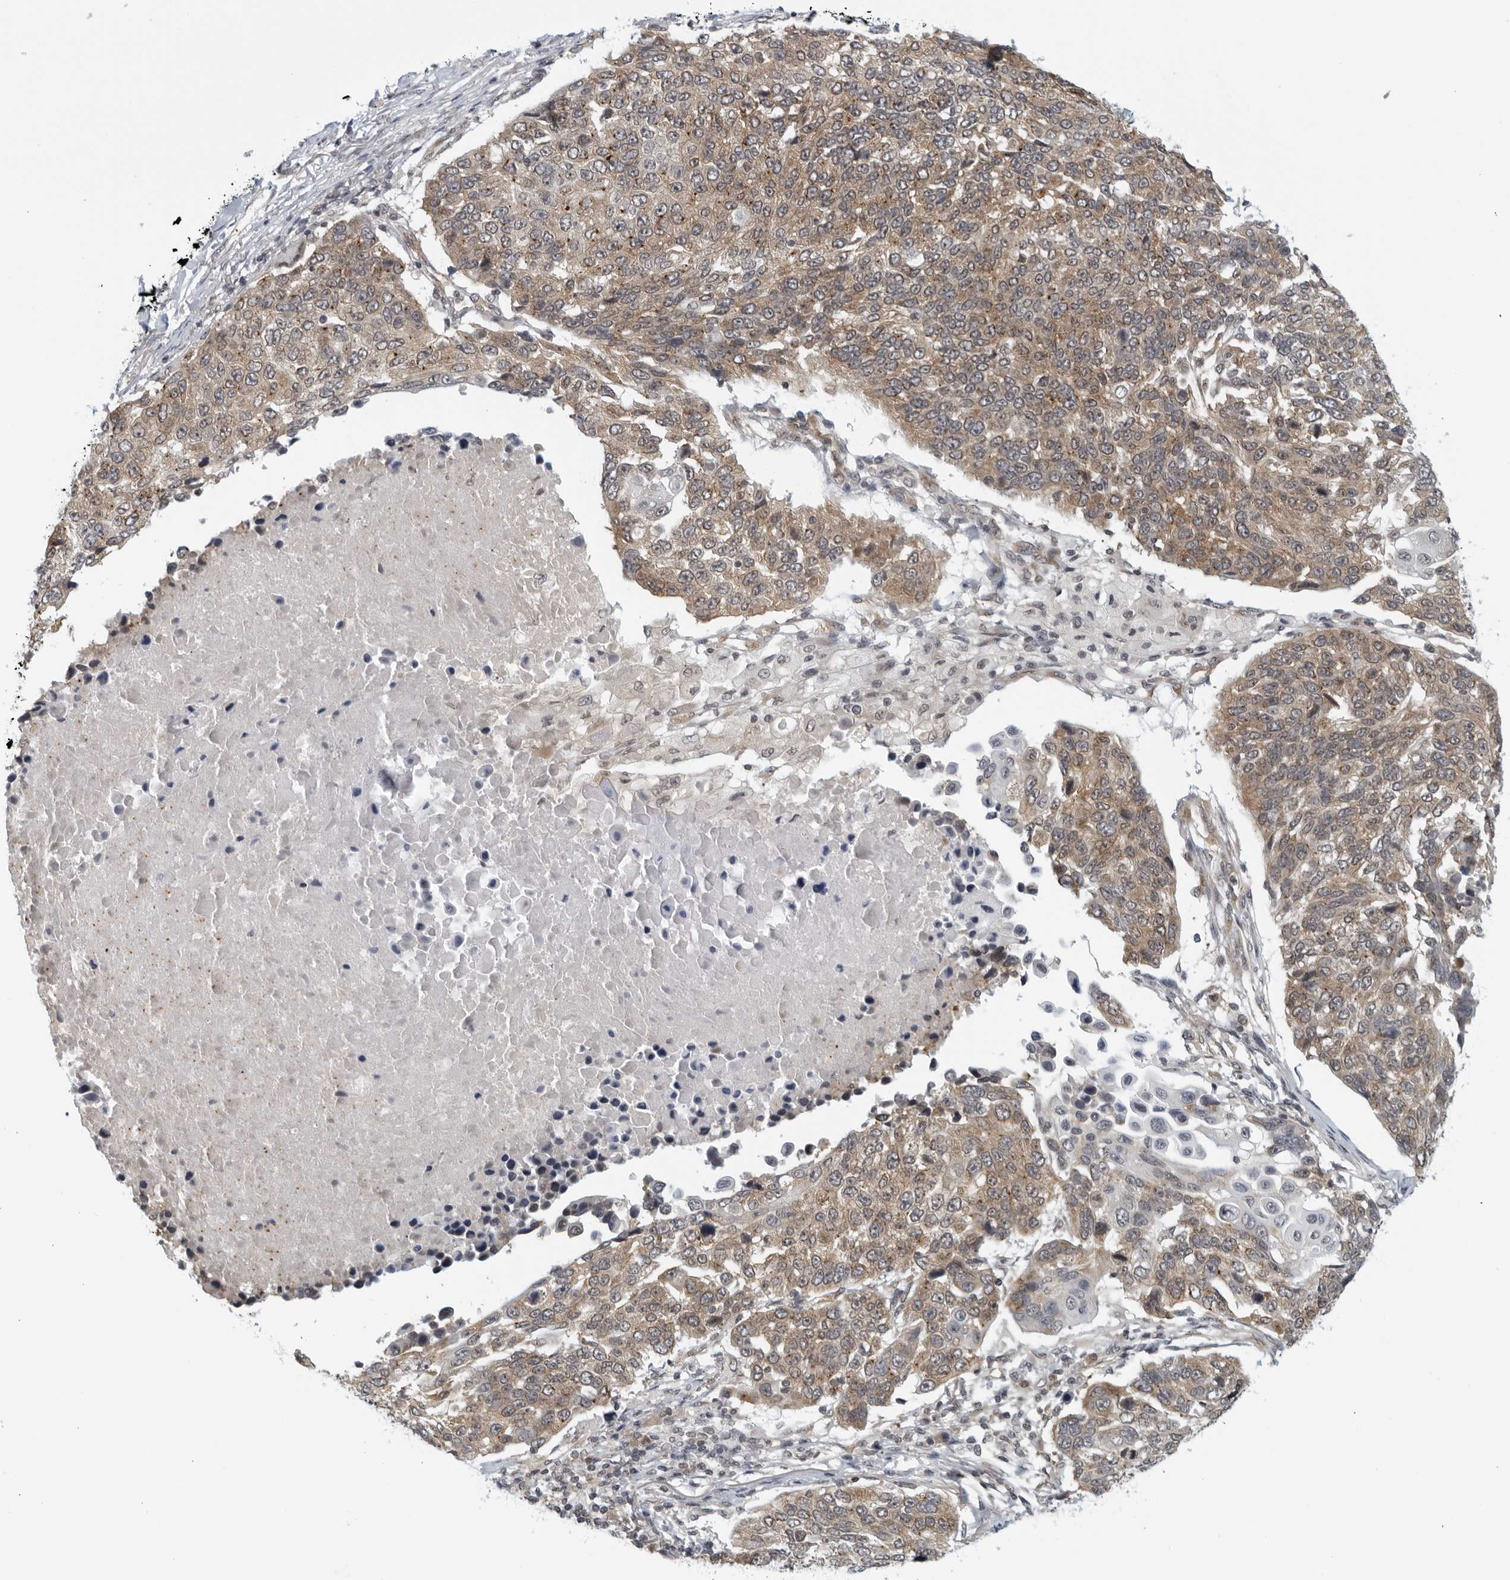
{"staining": {"intensity": "moderate", "quantity": ">75%", "location": "cytoplasmic/membranous"}, "tissue": "lung cancer", "cell_type": "Tumor cells", "image_type": "cancer", "snomed": [{"axis": "morphology", "description": "Squamous cell carcinoma, NOS"}, {"axis": "topography", "description": "Lung"}], "caption": "The micrograph reveals a brown stain indicating the presence of a protein in the cytoplasmic/membranous of tumor cells in lung squamous cell carcinoma.", "gene": "RC3H1", "patient": {"sex": "male", "age": 66}}